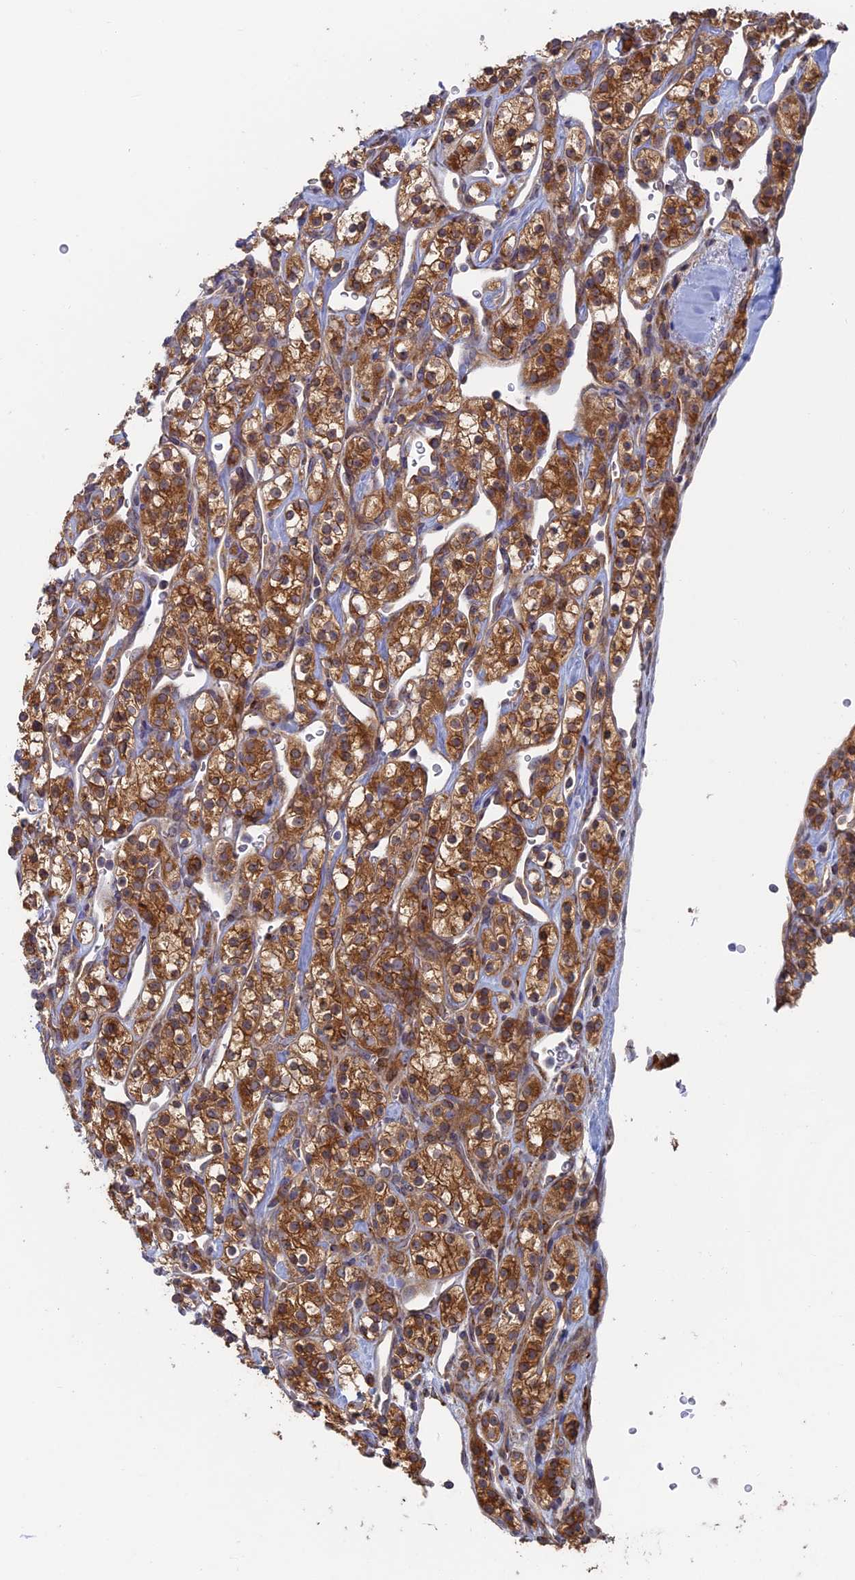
{"staining": {"intensity": "strong", "quantity": ">75%", "location": "cytoplasmic/membranous"}, "tissue": "renal cancer", "cell_type": "Tumor cells", "image_type": "cancer", "snomed": [{"axis": "morphology", "description": "Adenocarcinoma, NOS"}, {"axis": "topography", "description": "Kidney"}], "caption": "Immunohistochemistry (DAB) staining of human renal cancer displays strong cytoplasmic/membranous protein staining in about >75% of tumor cells.", "gene": "TBC1D30", "patient": {"sex": "male", "age": 77}}